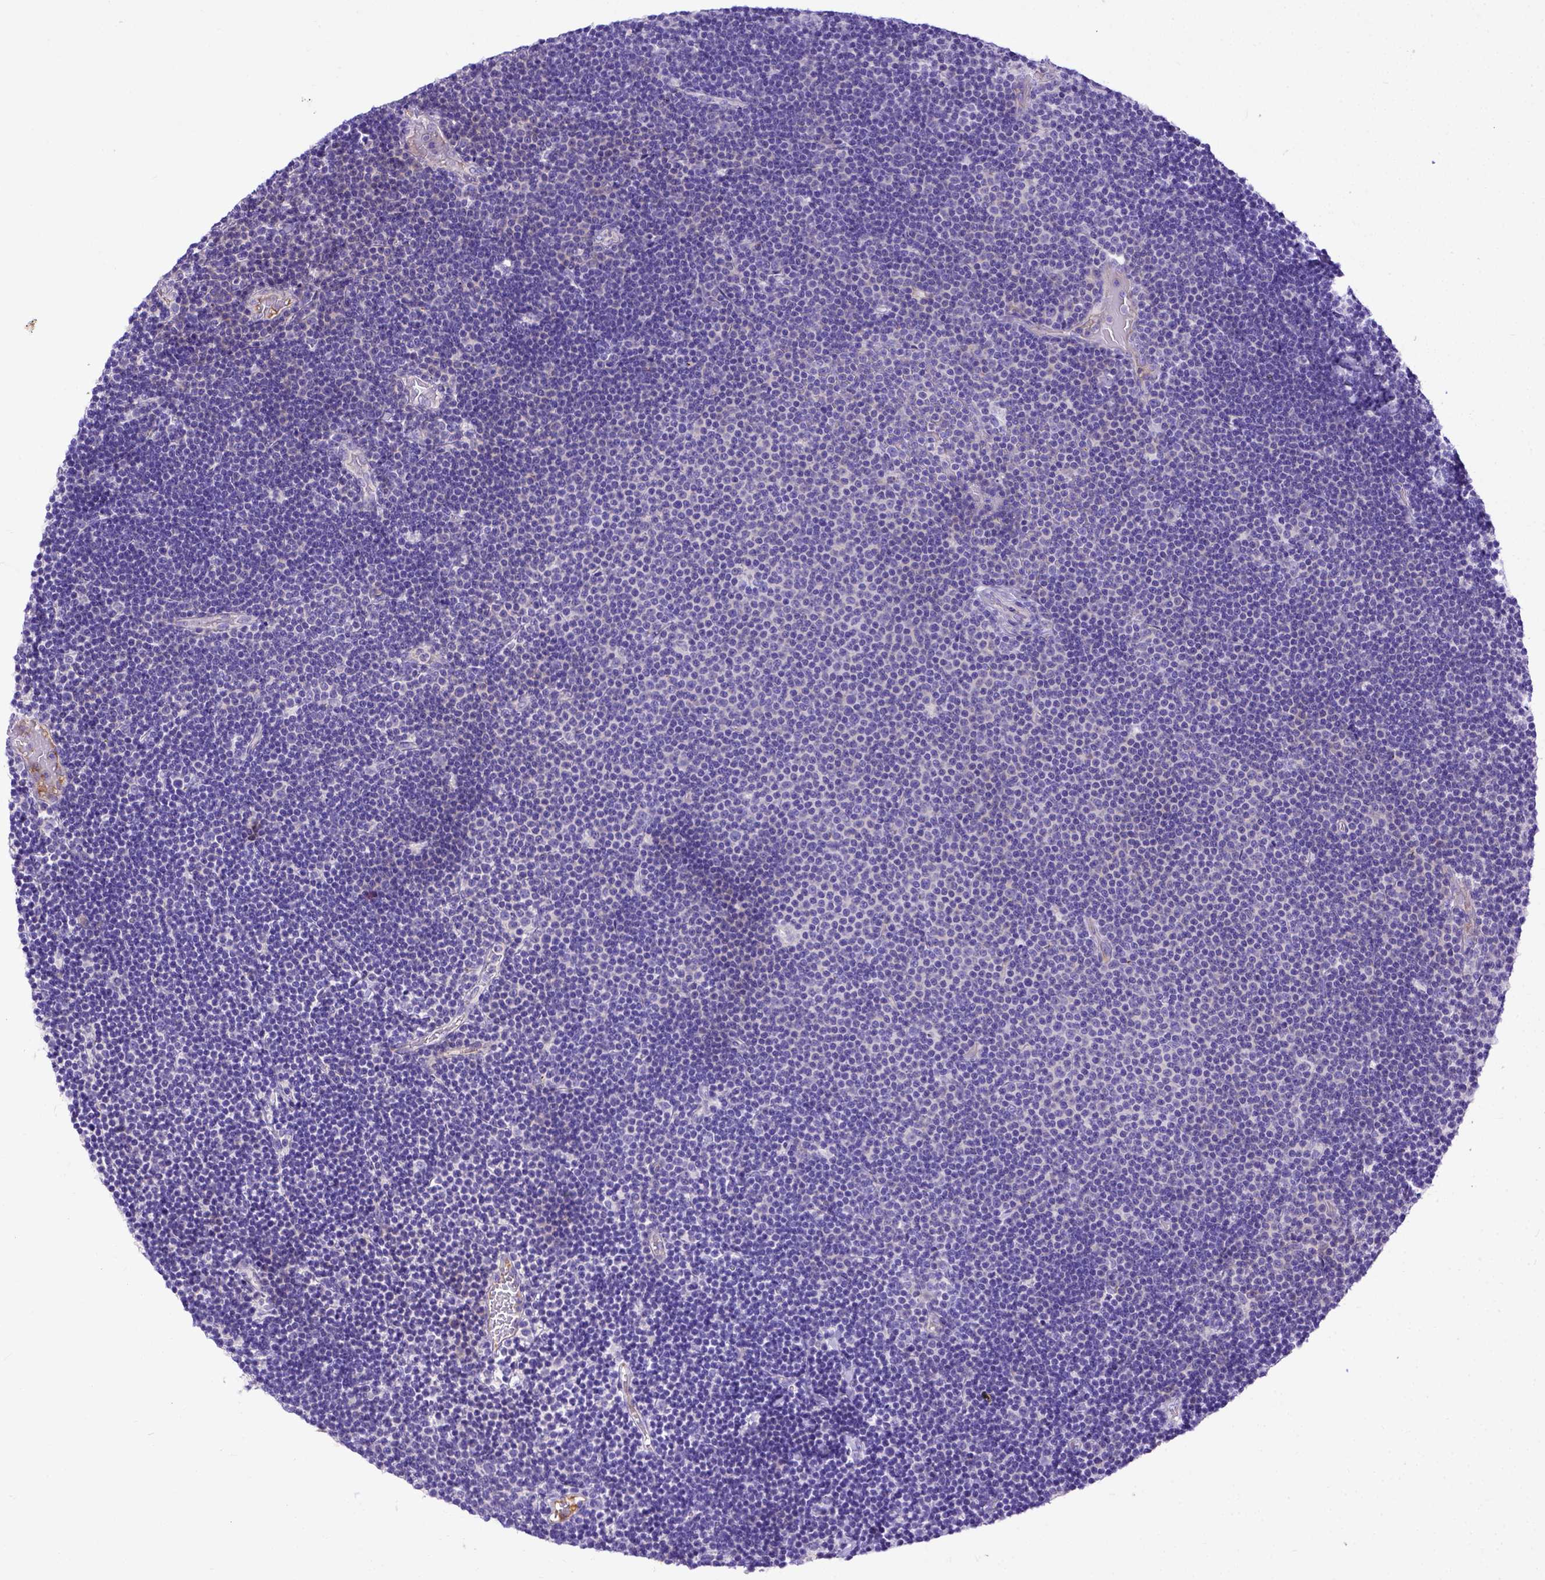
{"staining": {"intensity": "negative", "quantity": "none", "location": "none"}, "tissue": "lymphoma", "cell_type": "Tumor cells", "image_type": "cancer", "snomed": [{"axis": "morphology", "description": "Malignant lymphoma, non-Hodgkin's type, Low grade"}, {"axis": "topography", "description": "Brain"}], "caption": "This is an IHC histopathology image of low-grade malignant lymphoma, non-Hodgkin's type. There is no staining in tumor cells.", "gene": "CFAP300", "patient": {"sex": "female", "age": 66}}